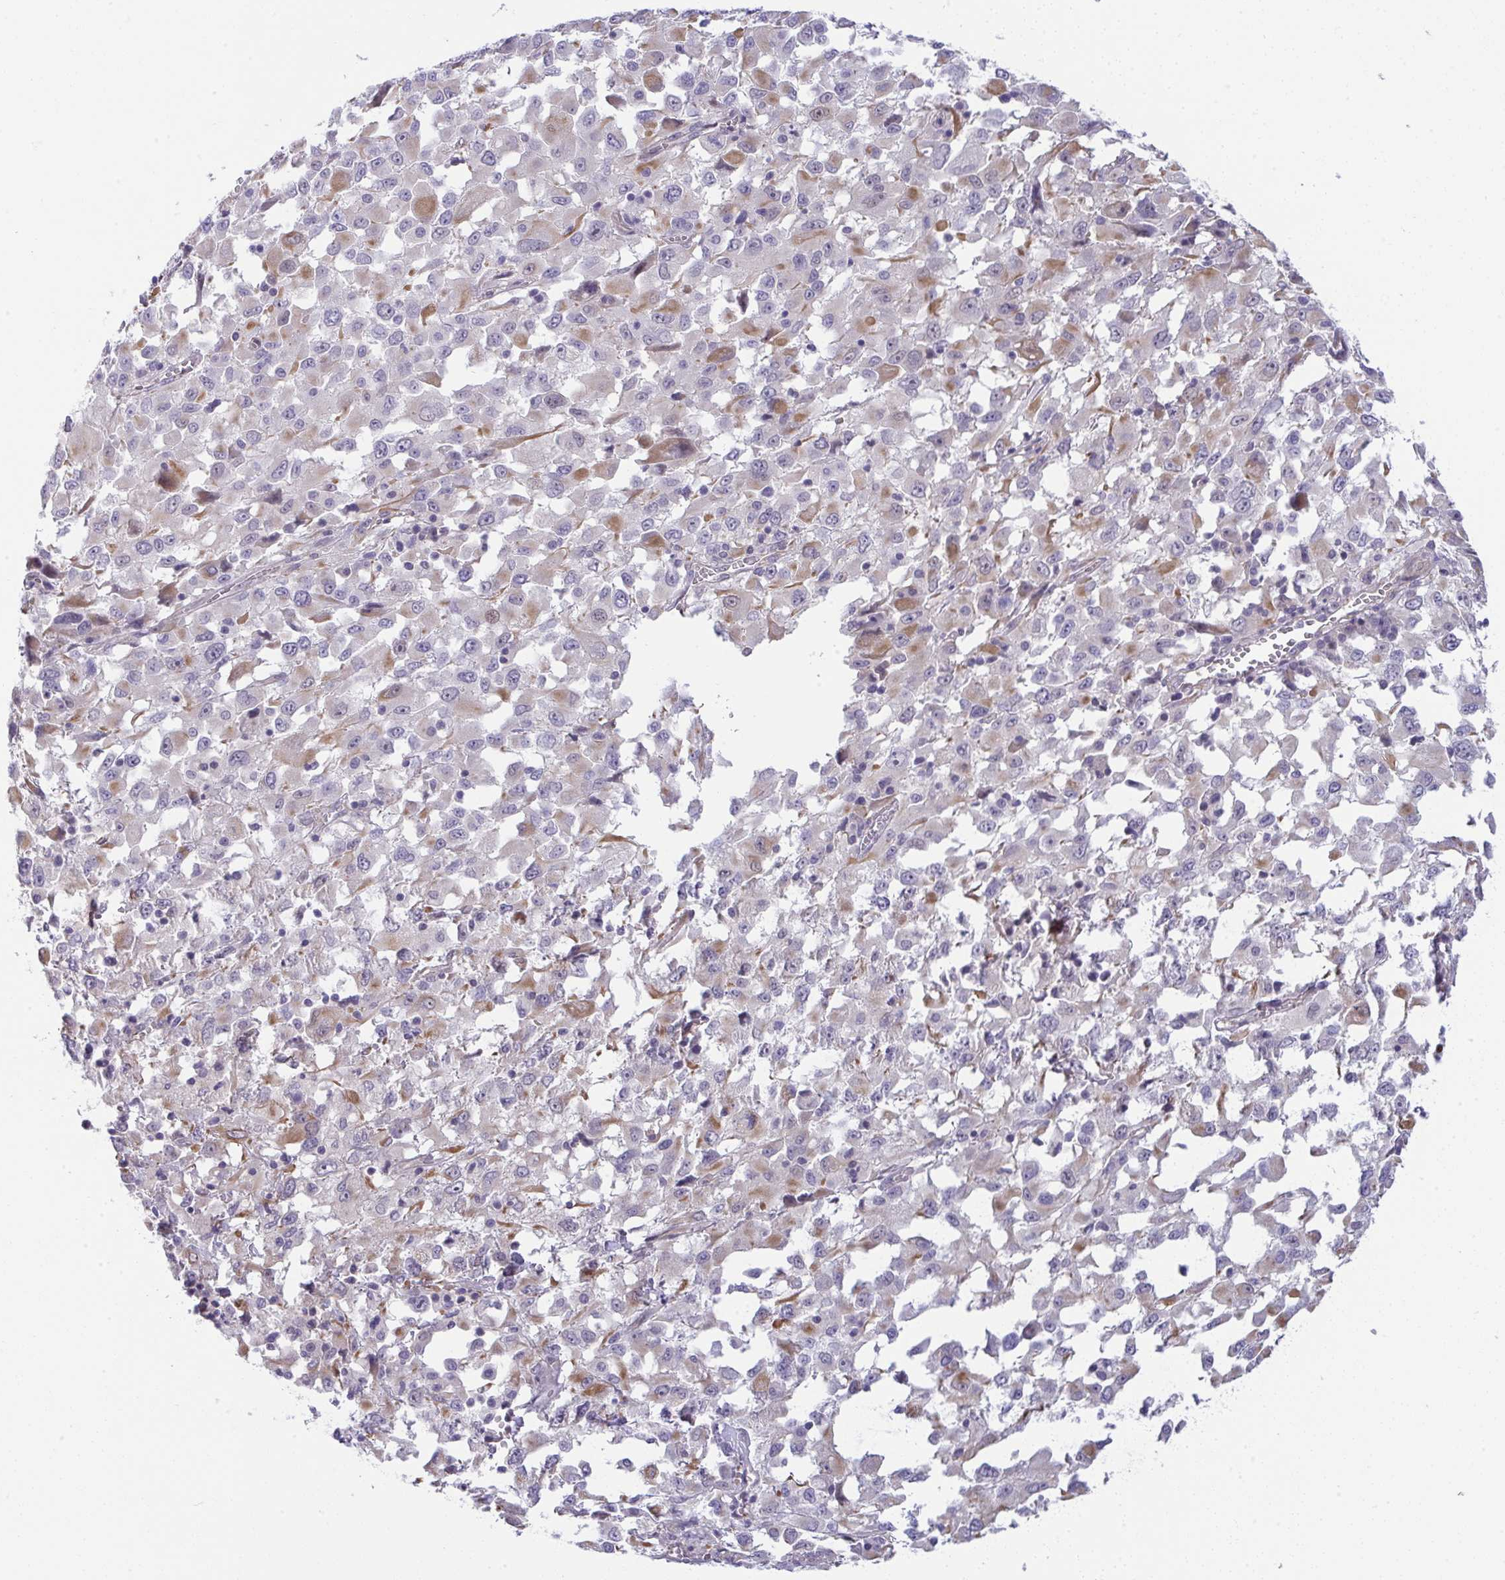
{"staining": {"intensity": "negative", "quantity": "none", "location": "none"}, "tissue": "melanoma", "cell_type": "Tumor cells", "image_type": "cancer", "snomed": [{"axis": "morphology", "description": "Malignant melanoma, Metastatic site"}, {"axis": "topography", "description": "Soft tissue"}], "caption": "Immunohistochemical staining of human malignant melanoma (metastatic site) reveals no significant positivity in tumor cells. (DAB (3,3'-diaminobenzidine) IHC, high magnification).", "gene": "MYL12A", "patient": {"sex": "male", "age": 50}}